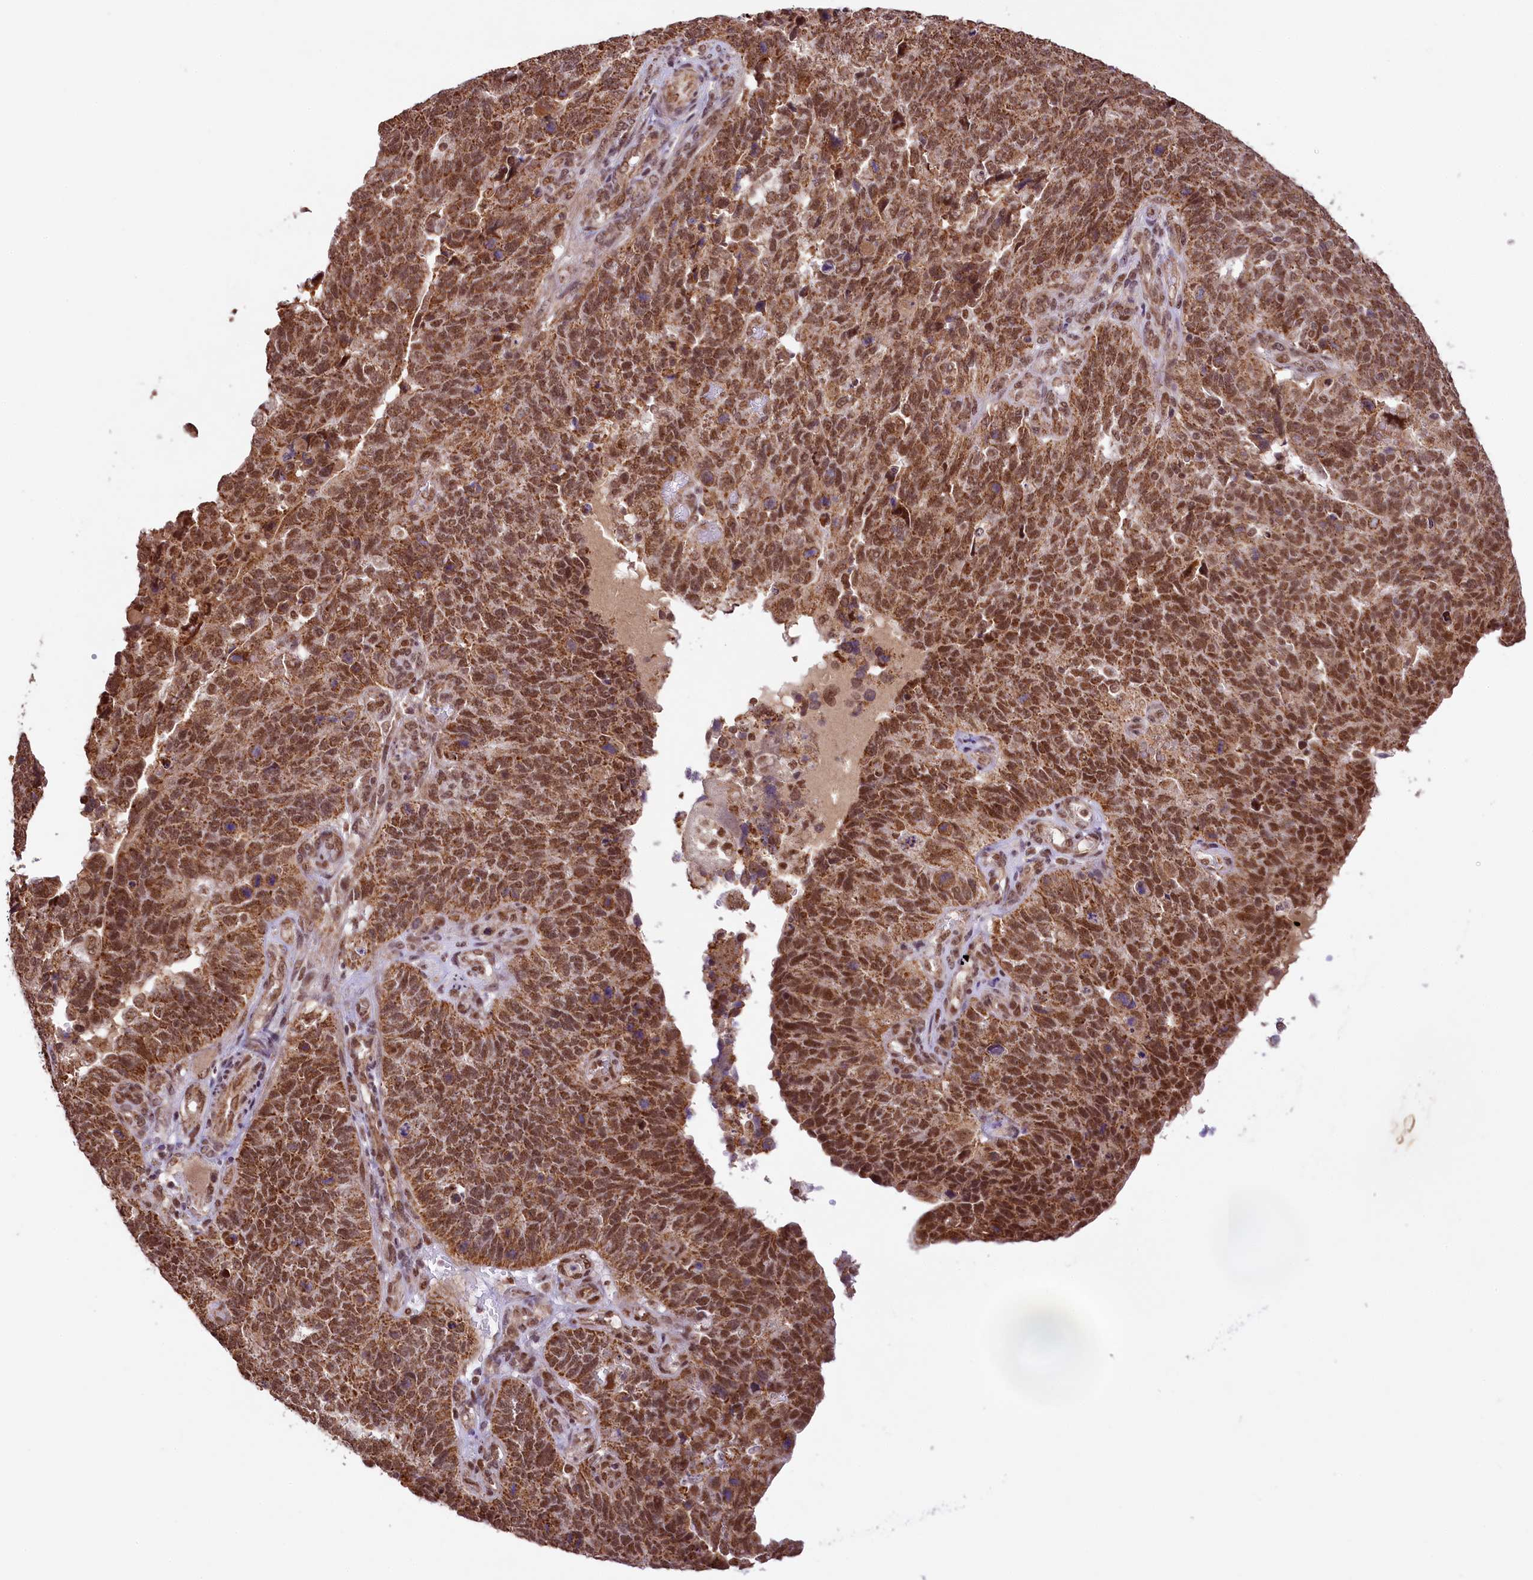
{"staining": {"intensity": "strong", "quantity": ">75%", "location": "nuclear"}, "tissue": "endometrial cancer", "cell_type": "Tumor cells", "image_type": "cancer", "snomed": [{"axis": "morphology", "description": "Adenocarcinoma, NOS"}, {"axis": "topography", "description": "Endometrium"}], "caption": "There is high levels of strong nuclear staining in tumor cells of endometrial adenocarcinoma, as demonstrated by immunohistochemical staining (brown color).", "gene": "PAF1", "patient": {"sex": "female", "age": 66}}